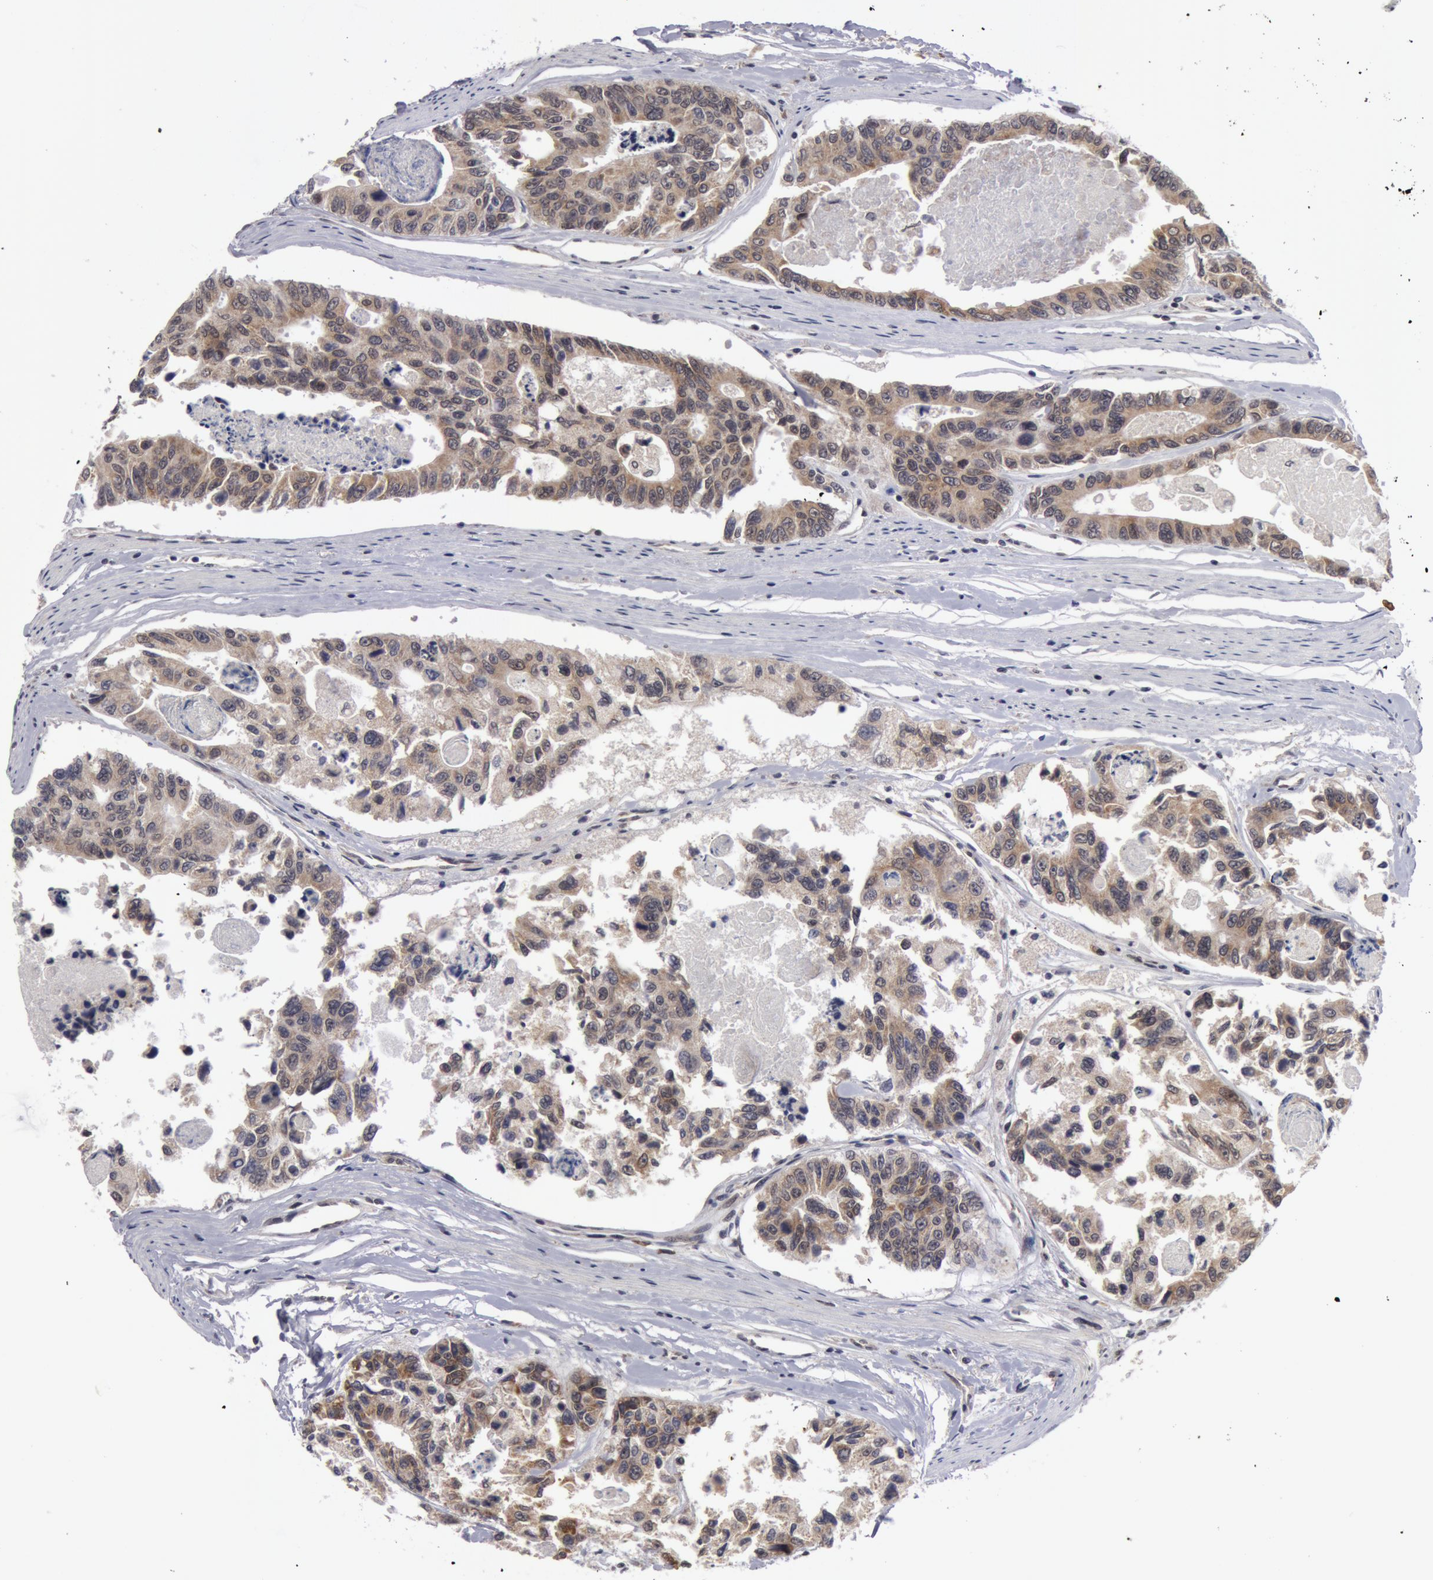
{"staining": {"intensity": "weak", "quantity": ">75%", "location": "cytoplasmic/membranous"}, "tissue": "colorectal cancer", "cell_type": "Tumor cells", "image_type": "cancer", "snomed": [{"axis": "morphology", "description": "Adenocarcinoma, NOS"}, {"axis": "topography", "description": "Colon"}], "caption": "Weak cytoplasmic/membranous protein expression is seen in approximately >75% of tumor cells in colorectal adenocarcinoma.", "gene": "SYTL4", "patient": {"sex": "female", "age": 86}}